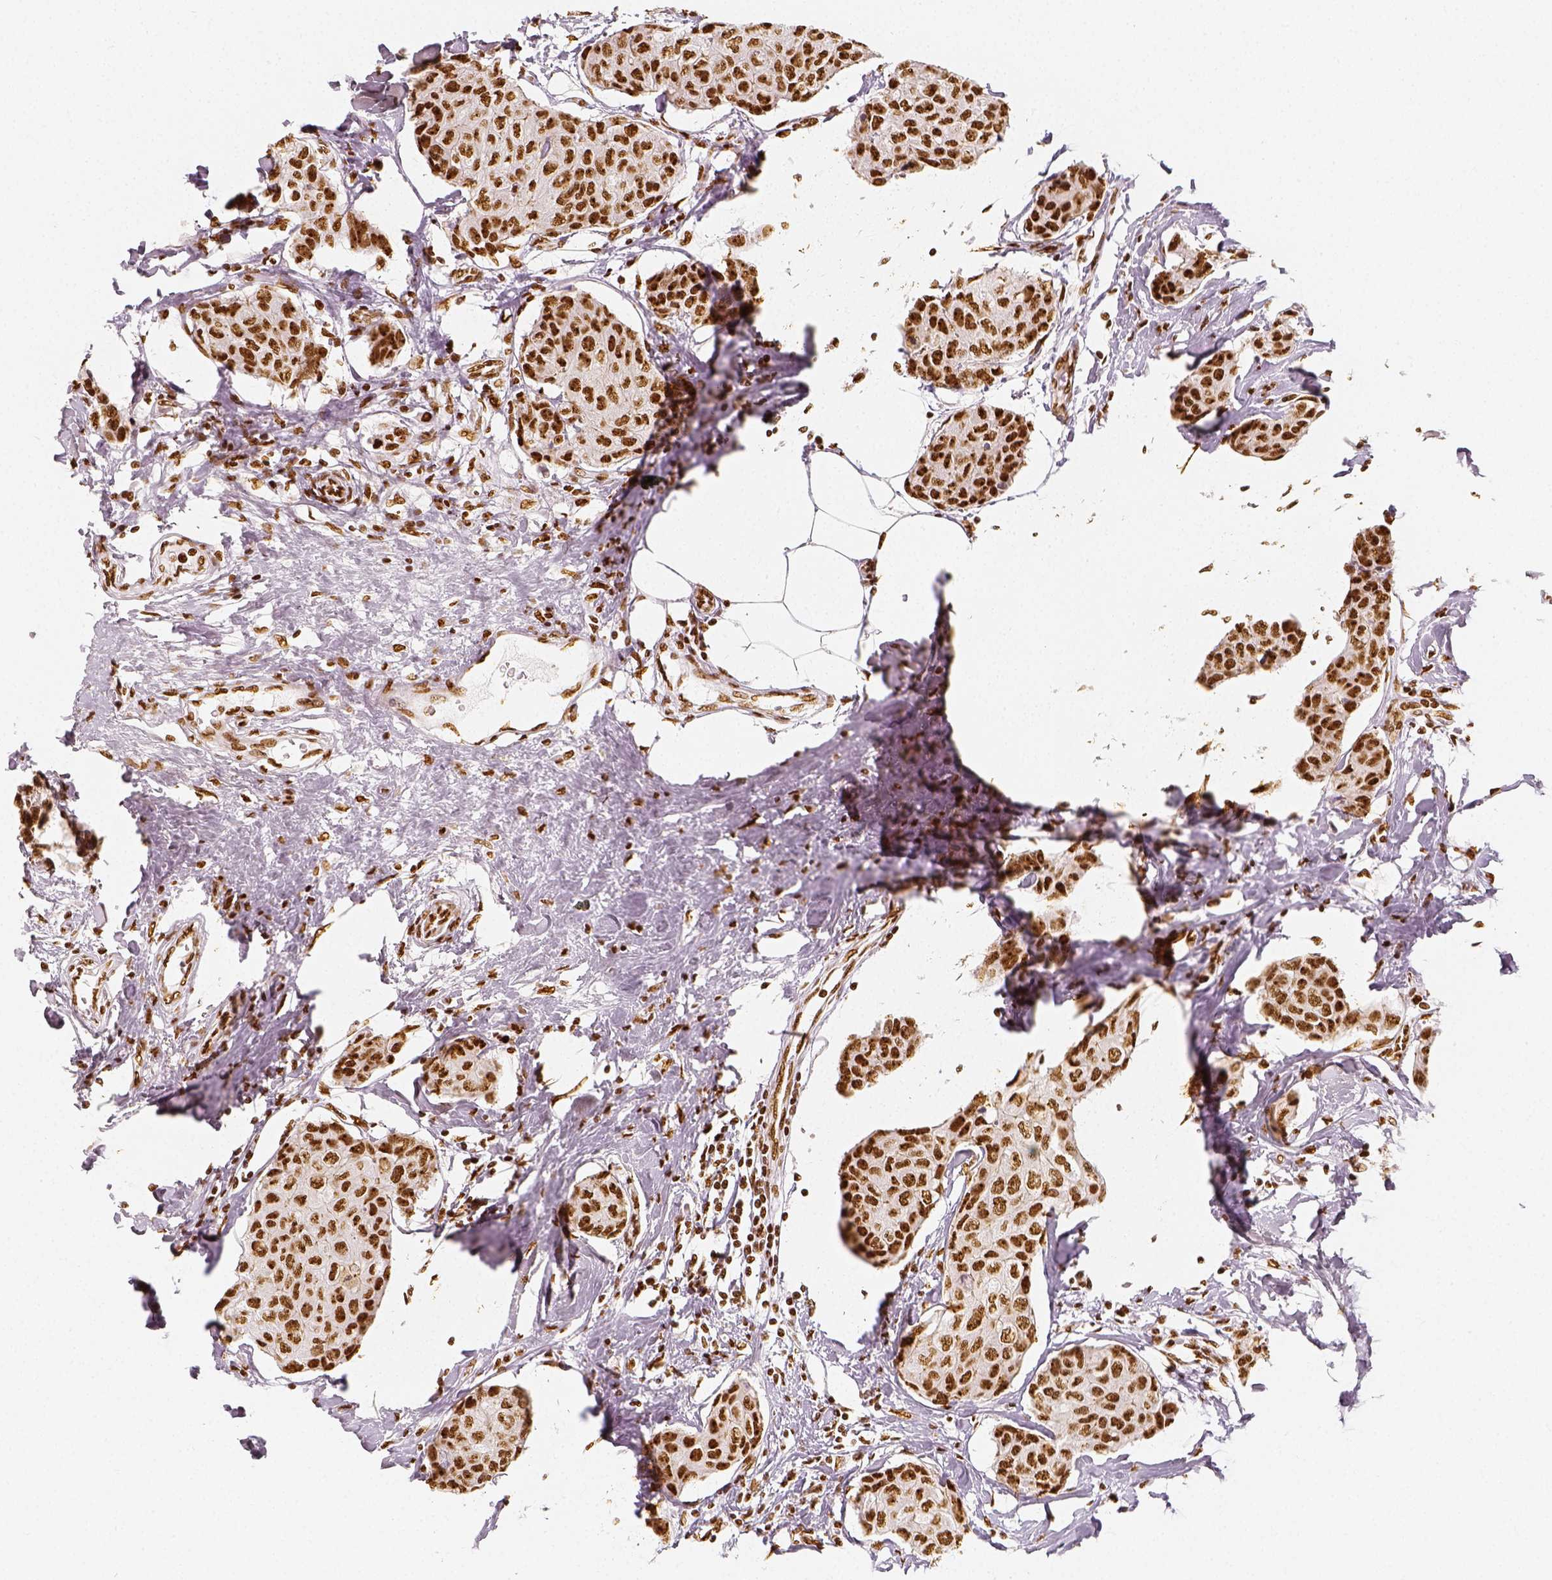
{"staining": {"intensity": "strong", "quantity": ">75%", "location": "nuclear"}, "tissue": "breast cancer", "cell_type": "Tumor cells", "image_type": "cancer", "snomed": [{"axis": "morphology", "description": "Duct carcinoma"}, {"axis": "topography", "description": "Breast"}], "caption": "IHC (DAB) staining of breast cancer exhibits strong nuclear protein staining in approximately >75% of tumor cells. The protein is shown in brown color, while the nuclei are stained blue.", "gene": "KDM5B", "patient": {"sex": "female", "age": 80}}